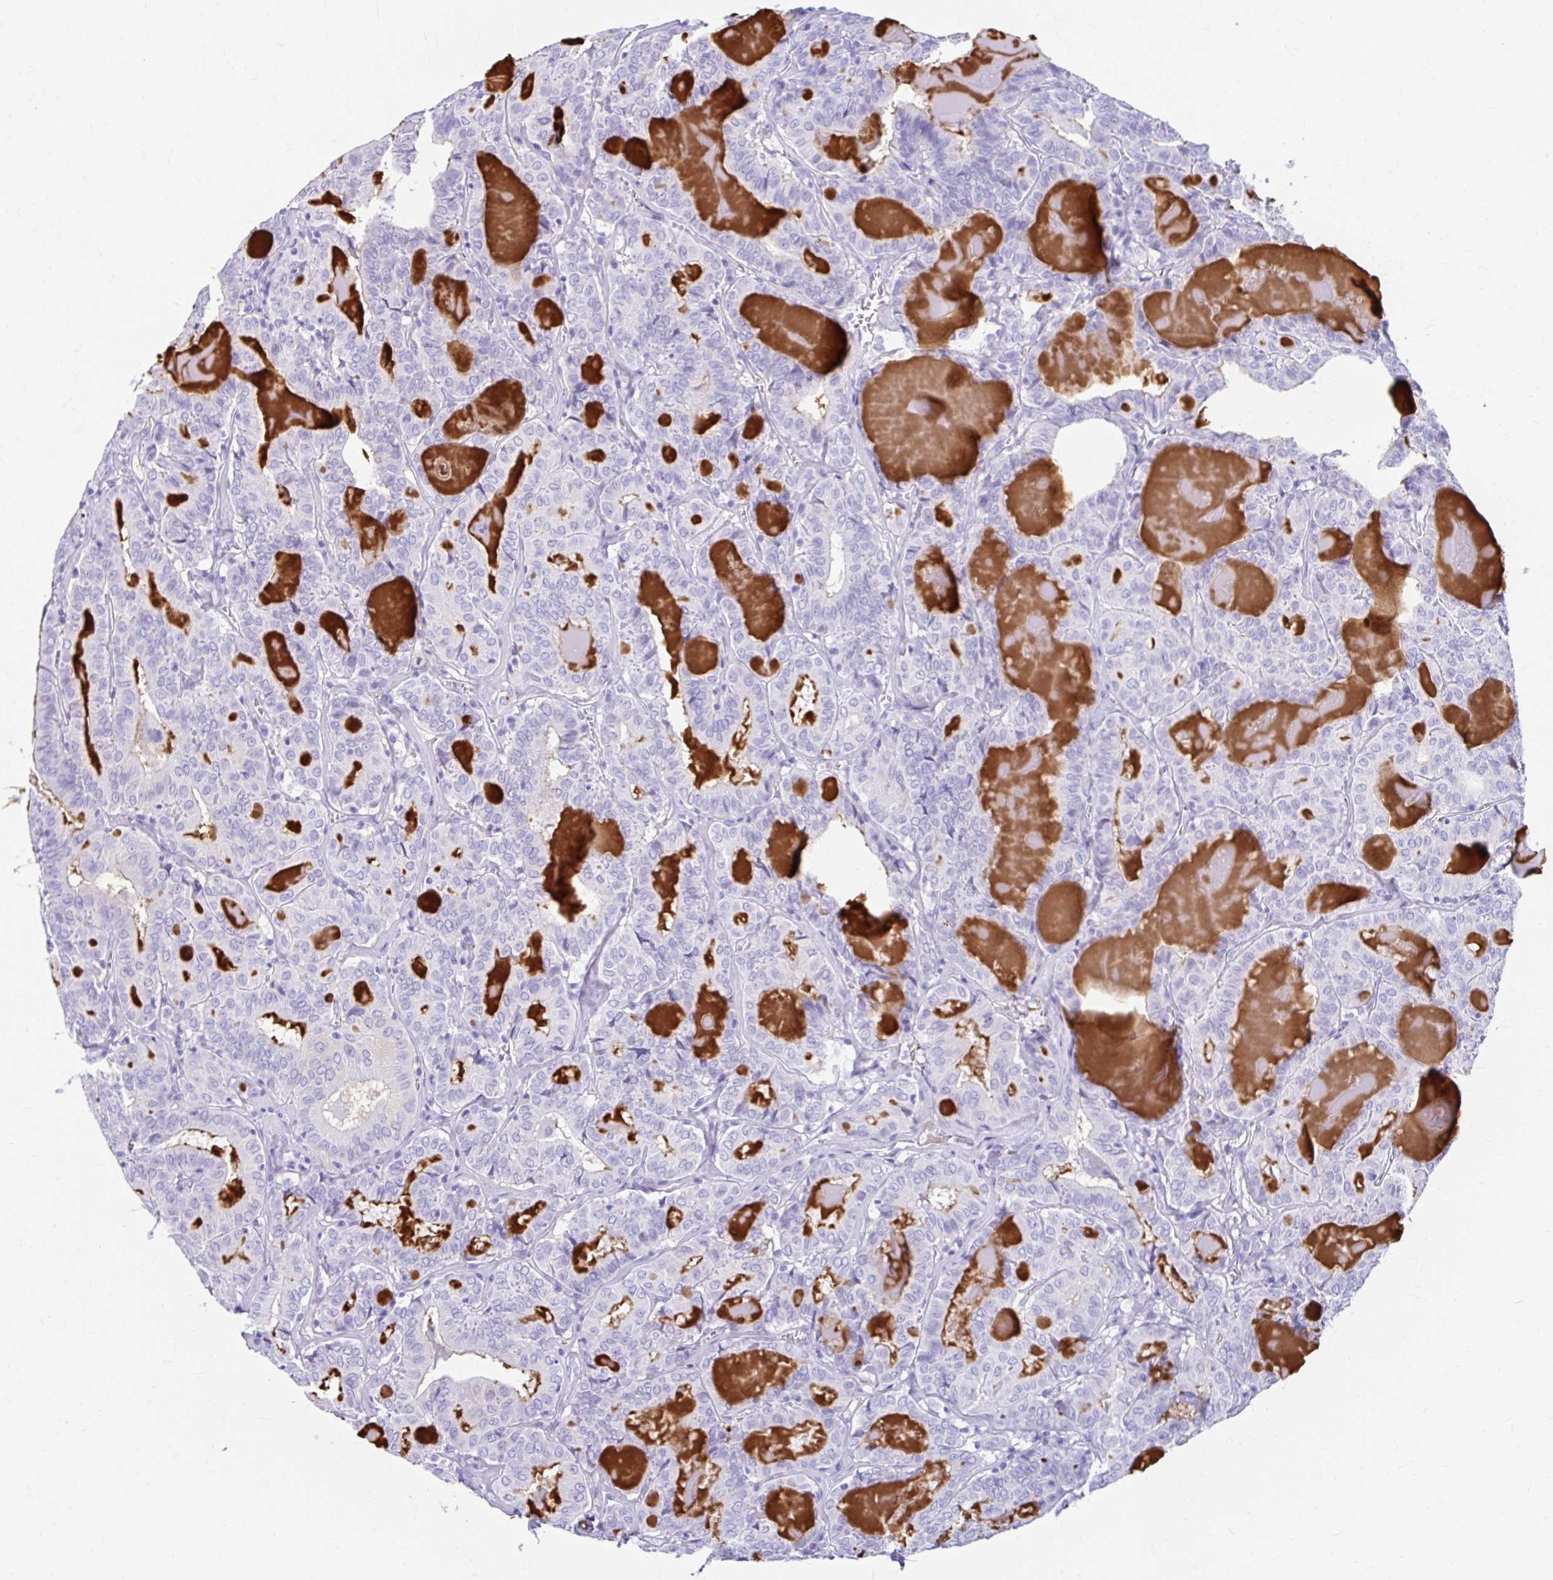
{"staining": {"intensity": "negative", "quantity": "none", "location": "none"}, "tissue": "thyroid cancer", "cell_type": "Tumor cells", "image_type": "cancer", "snomed": [{"axis": "morphology", "description": "Papillary adenocarcinoma, NOS"}, {"axis": "topography", "description": "Thyroid gland"}], "caption": "Protein analysis of papillary adenocarcinoma (thyroid) demonstrates no significant staining in tumor cells.", "gene": "NSG2", "patient": {"sex": "female", "age": 72}}